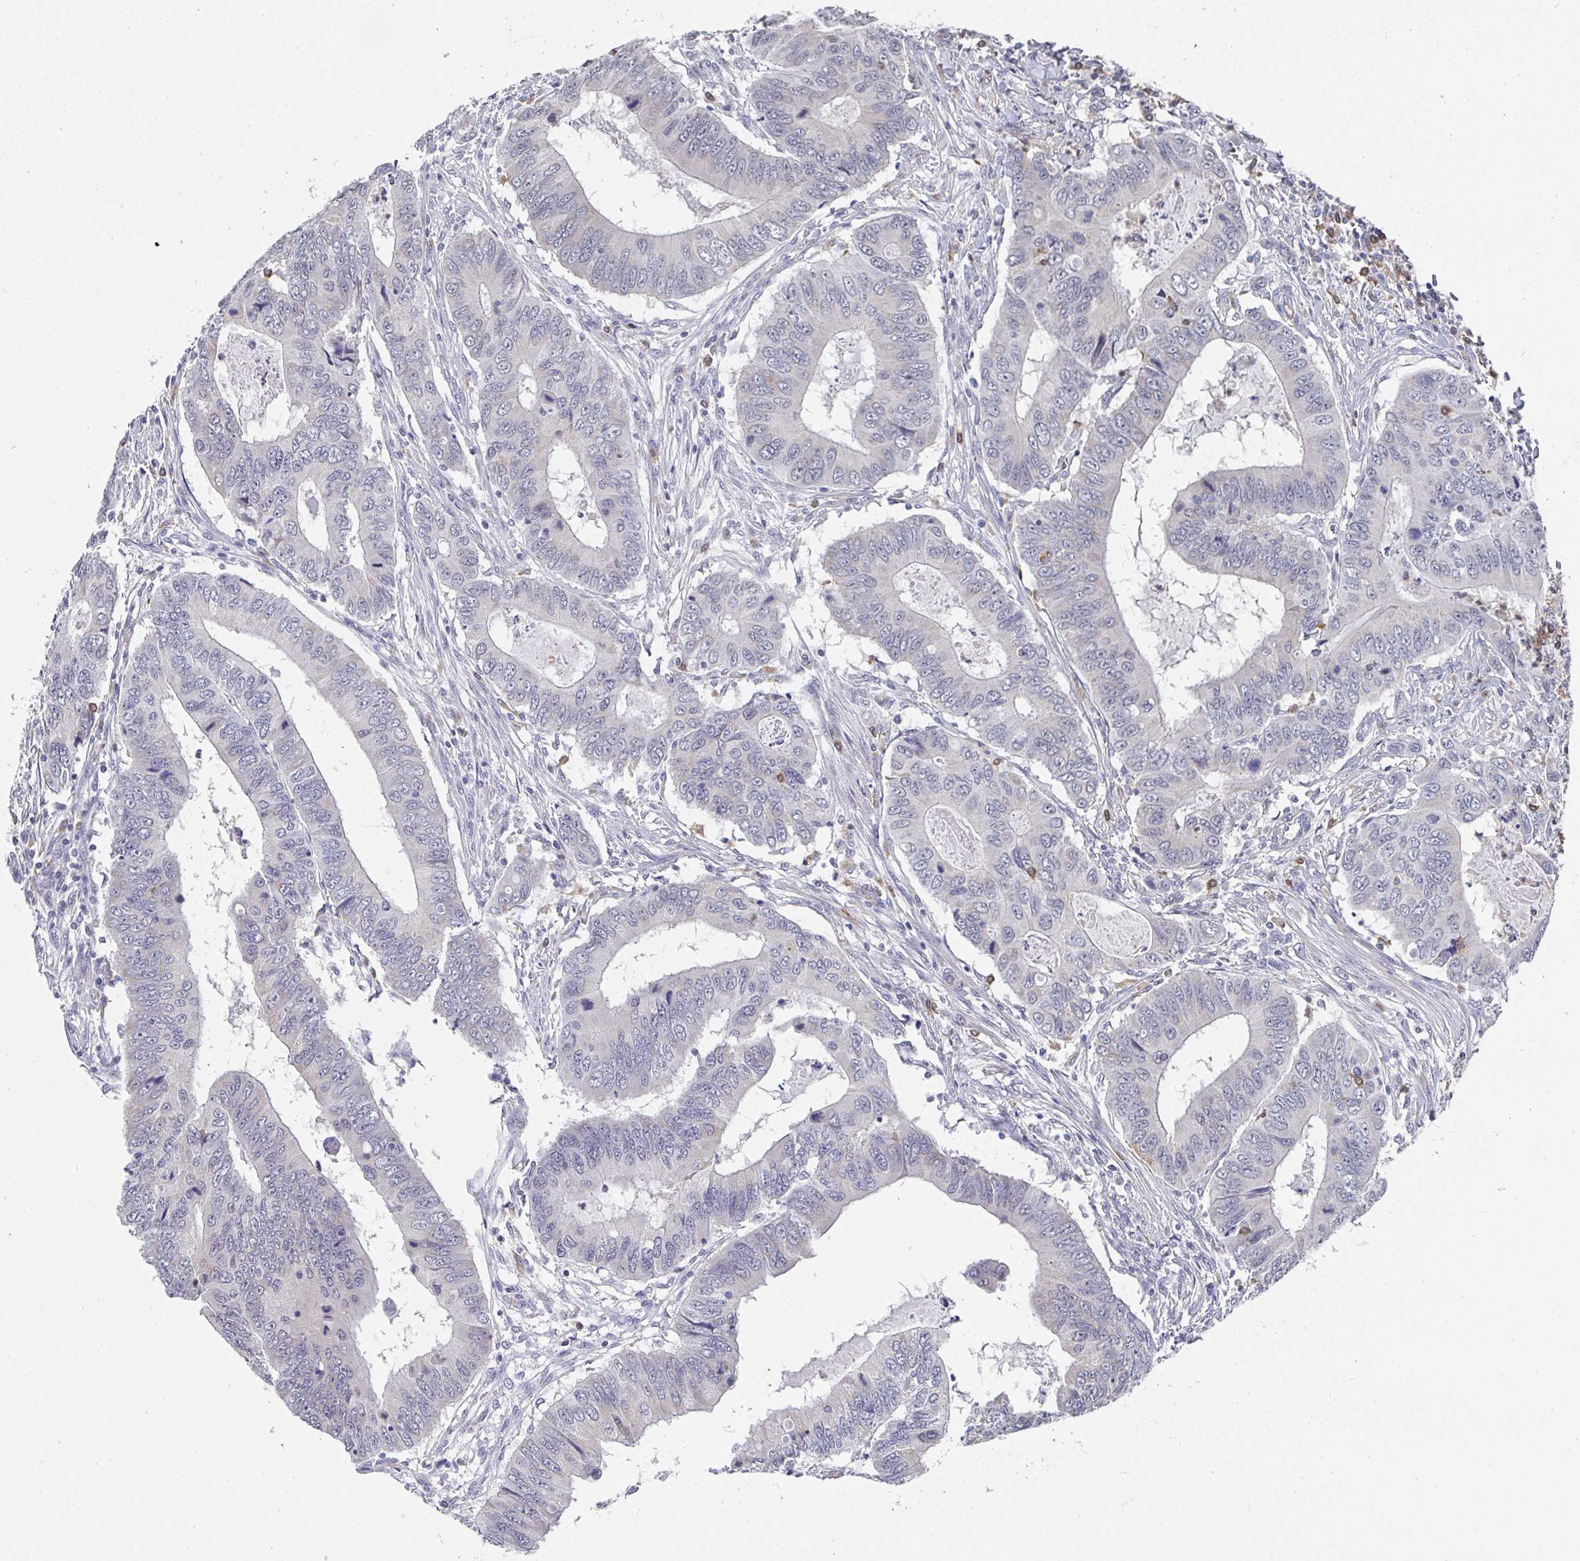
{"staining": {"intensity": "negative", "quantity": "none", "location": "none"}, "tissue": "colorectal cancer", "cell_type": "Tumor cells", "image_type": "cancer", "snomed": [{"axis": "morphology", "description": "Adenocarcinoma, NOS"}, {"axis": "topography", "description": "Colon"}], "caption": "Immunohistochemistry (IHC) of colorectal cancer exhibits no staining in tumor cells.", "gene": "NCF1", "patient": {"sex": "male", "age": 53}}